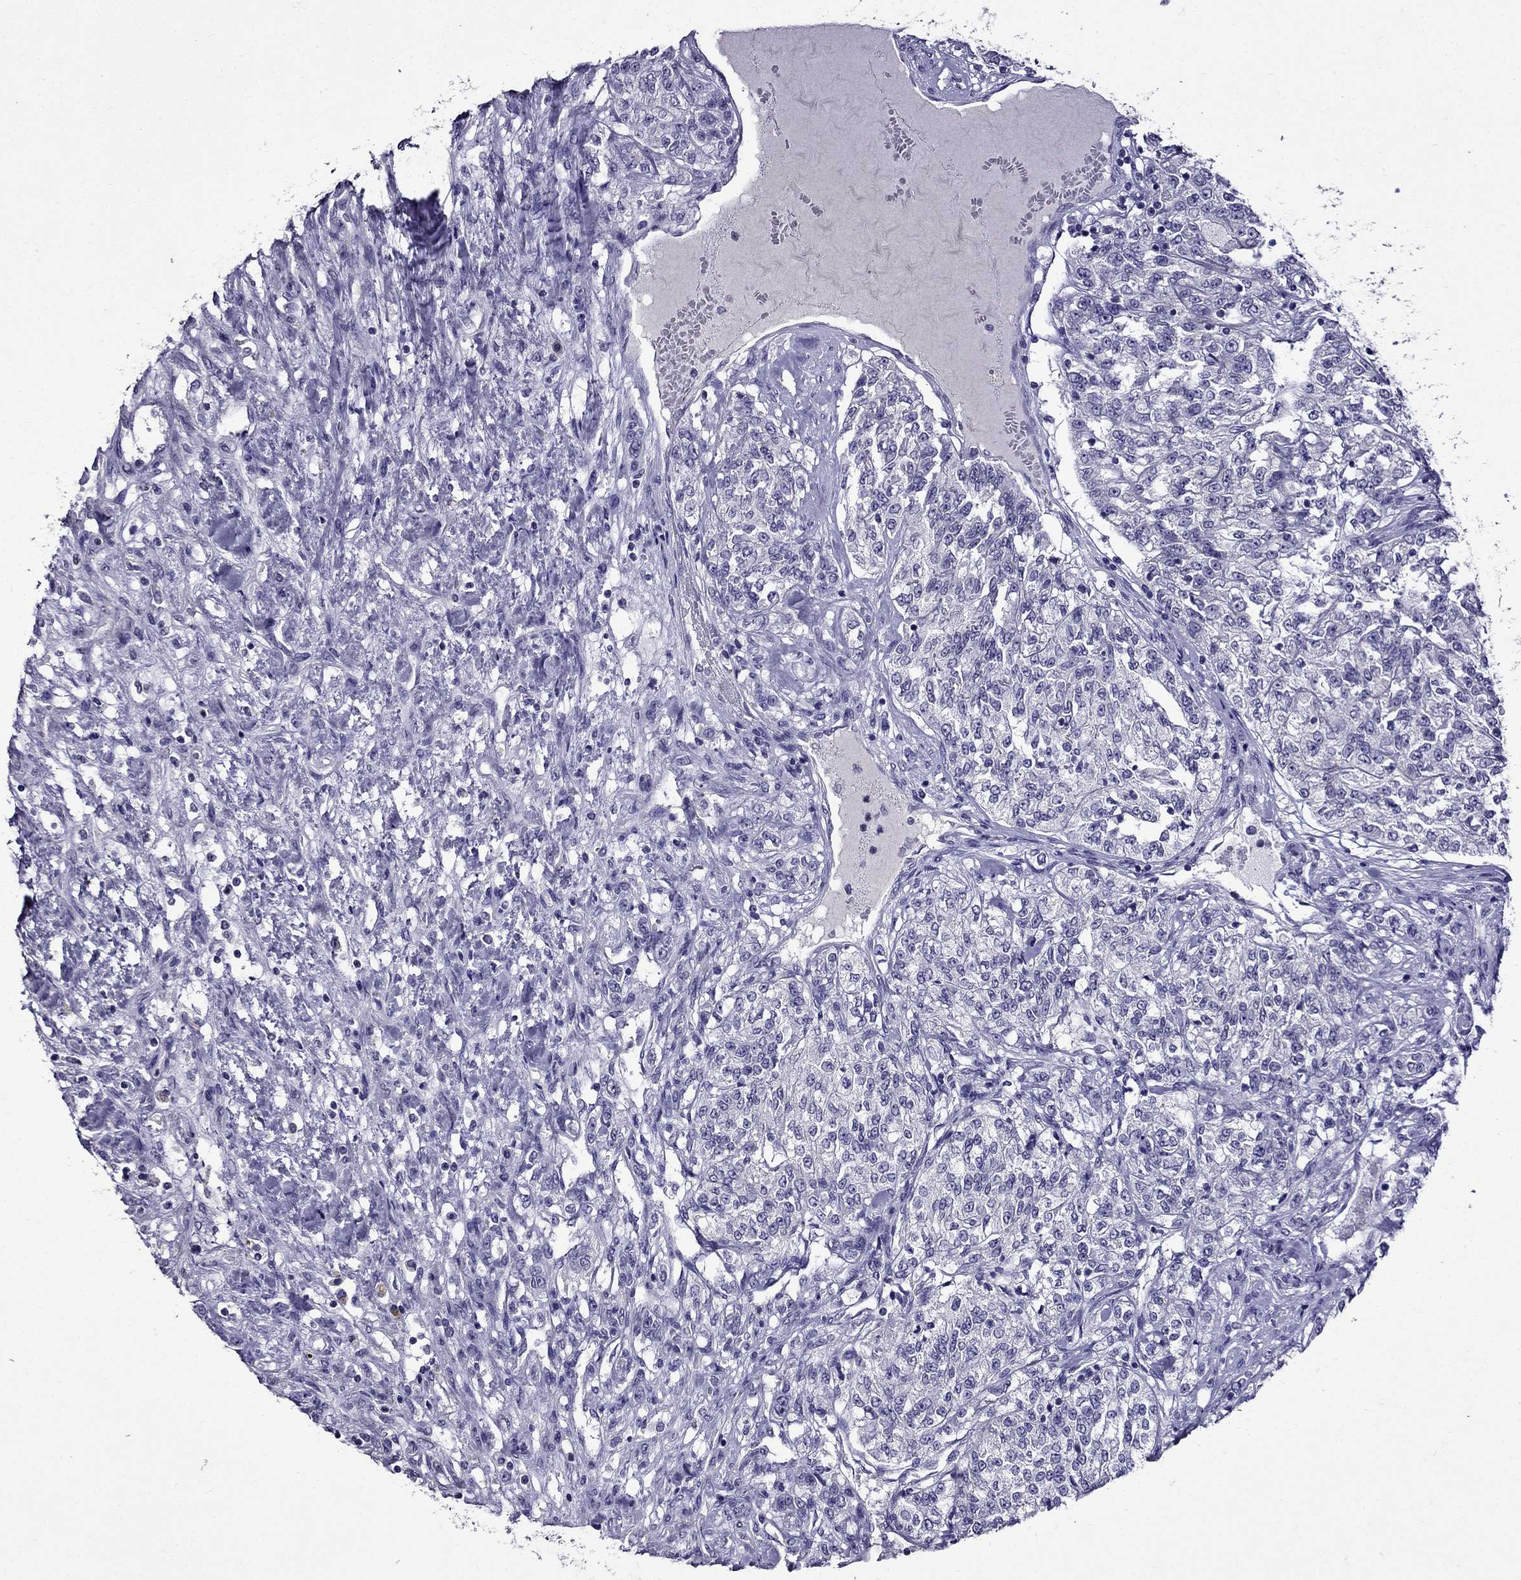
{"staining": {"intensity": "negative", "quantity": "none", "location": "none"}, "tissue": "renal cancer", "cell_type": "Tumor cells", "image_type": "cancer", "snomed": [{"axis": "morphology", "description": "Adenocarcinoma, NOS"}, {"axis": "topography", "description": "Kidney"}], "caption": "There is no significant positivity in tumor cells of adenocarcinoma (renal).", "gene": "DNAH17", "patient": {"sex": "female", "age": 63}}